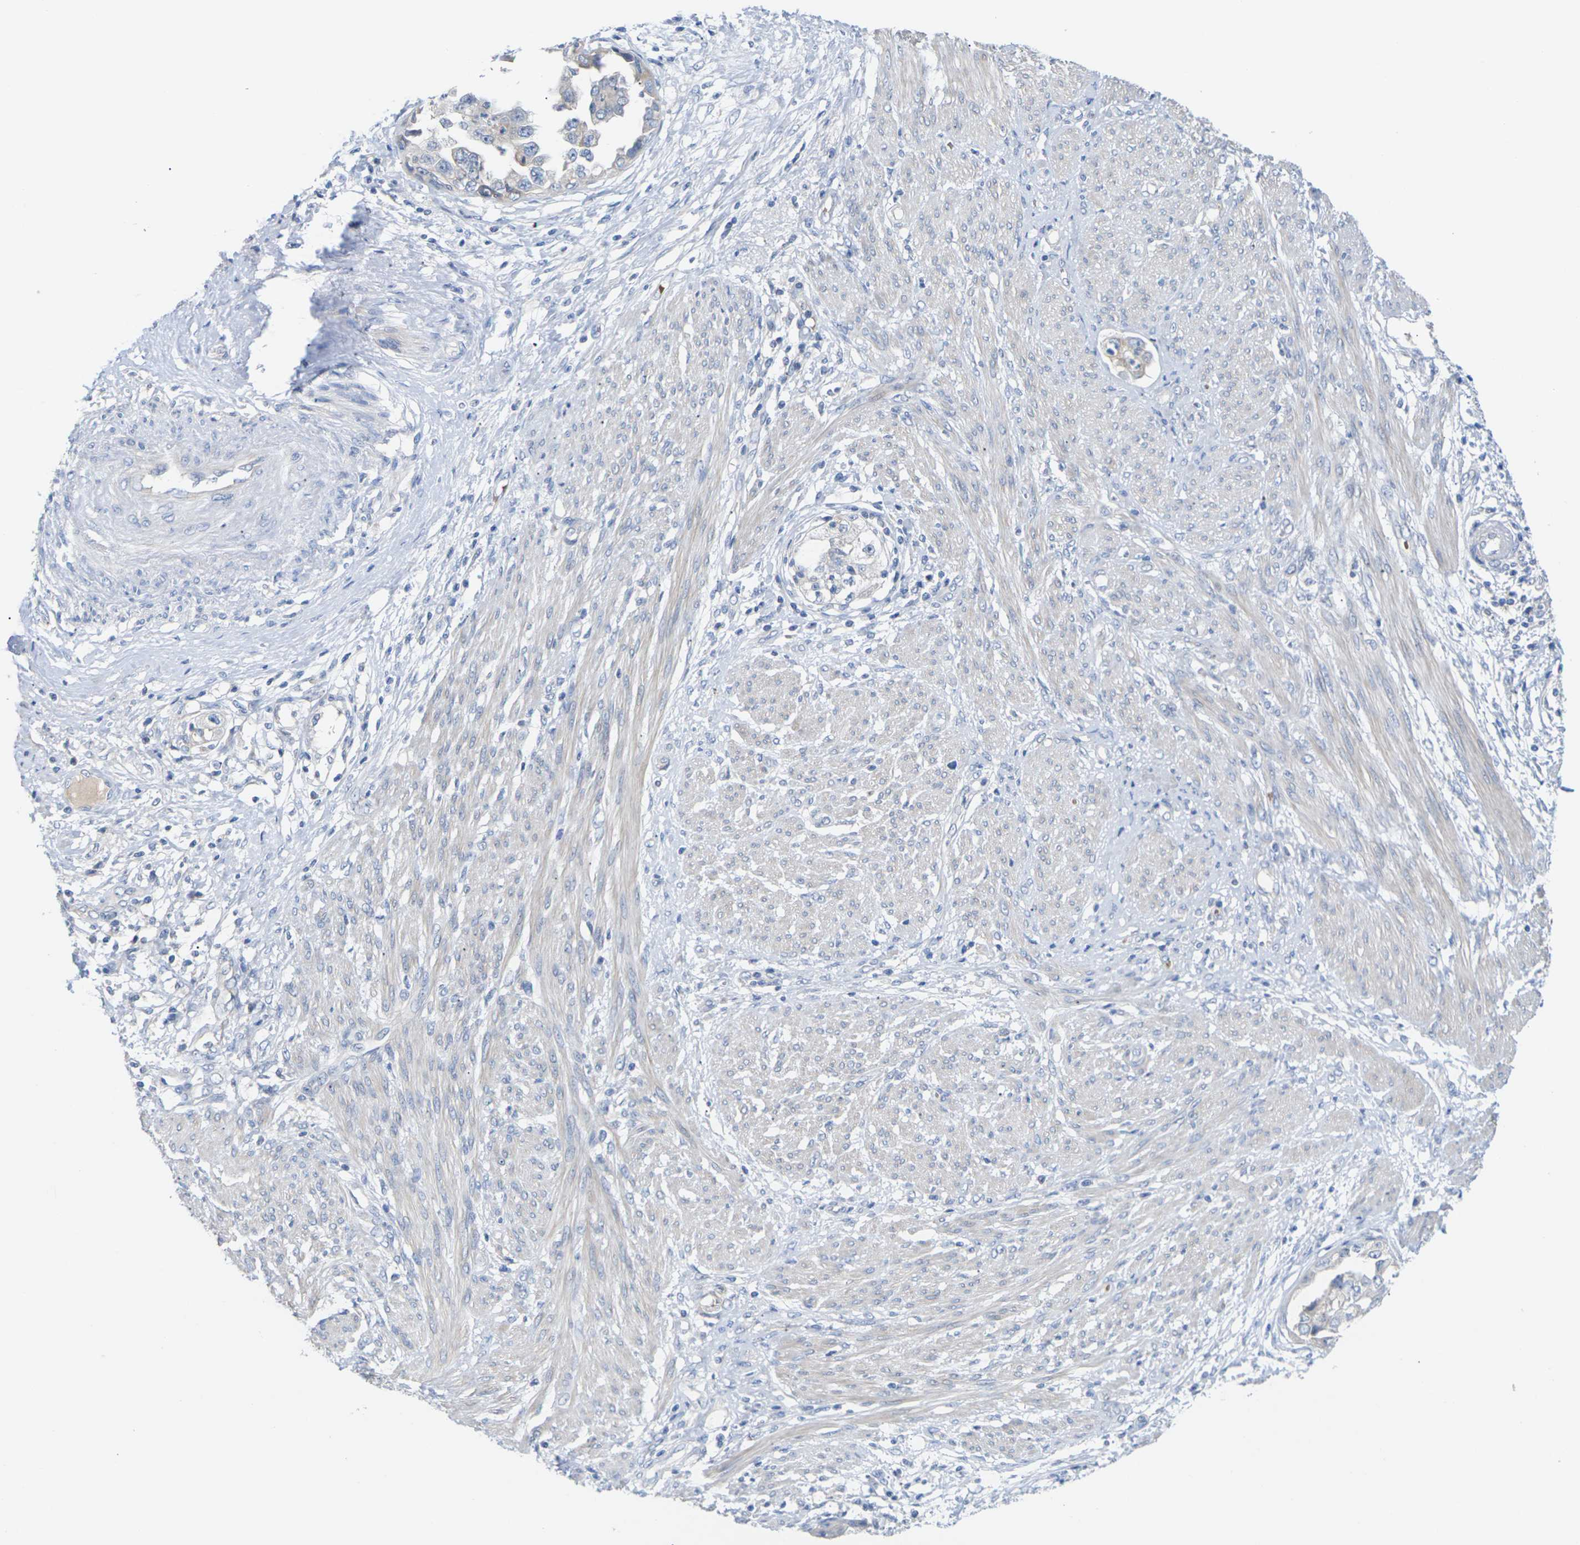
{"staining": {"intensity": "negative", "quantity": "none", "location": "none"}, "tissue": "endometrial cancer", "cell_type": "Tumor cells", "image_type": "cancer", "snomed": [{"axis": "morphology", "description": "Adenocarcinoma, NOS"}, {"axis": "topography", "description": "Endometrium"}], "caption": "DAB immunohistochemical staining of endometrial adenocarcinoma displays no significant positivity in tumor cells.", "gene": "TMCO4", "patient": {"sex": "female", "age": 85}}